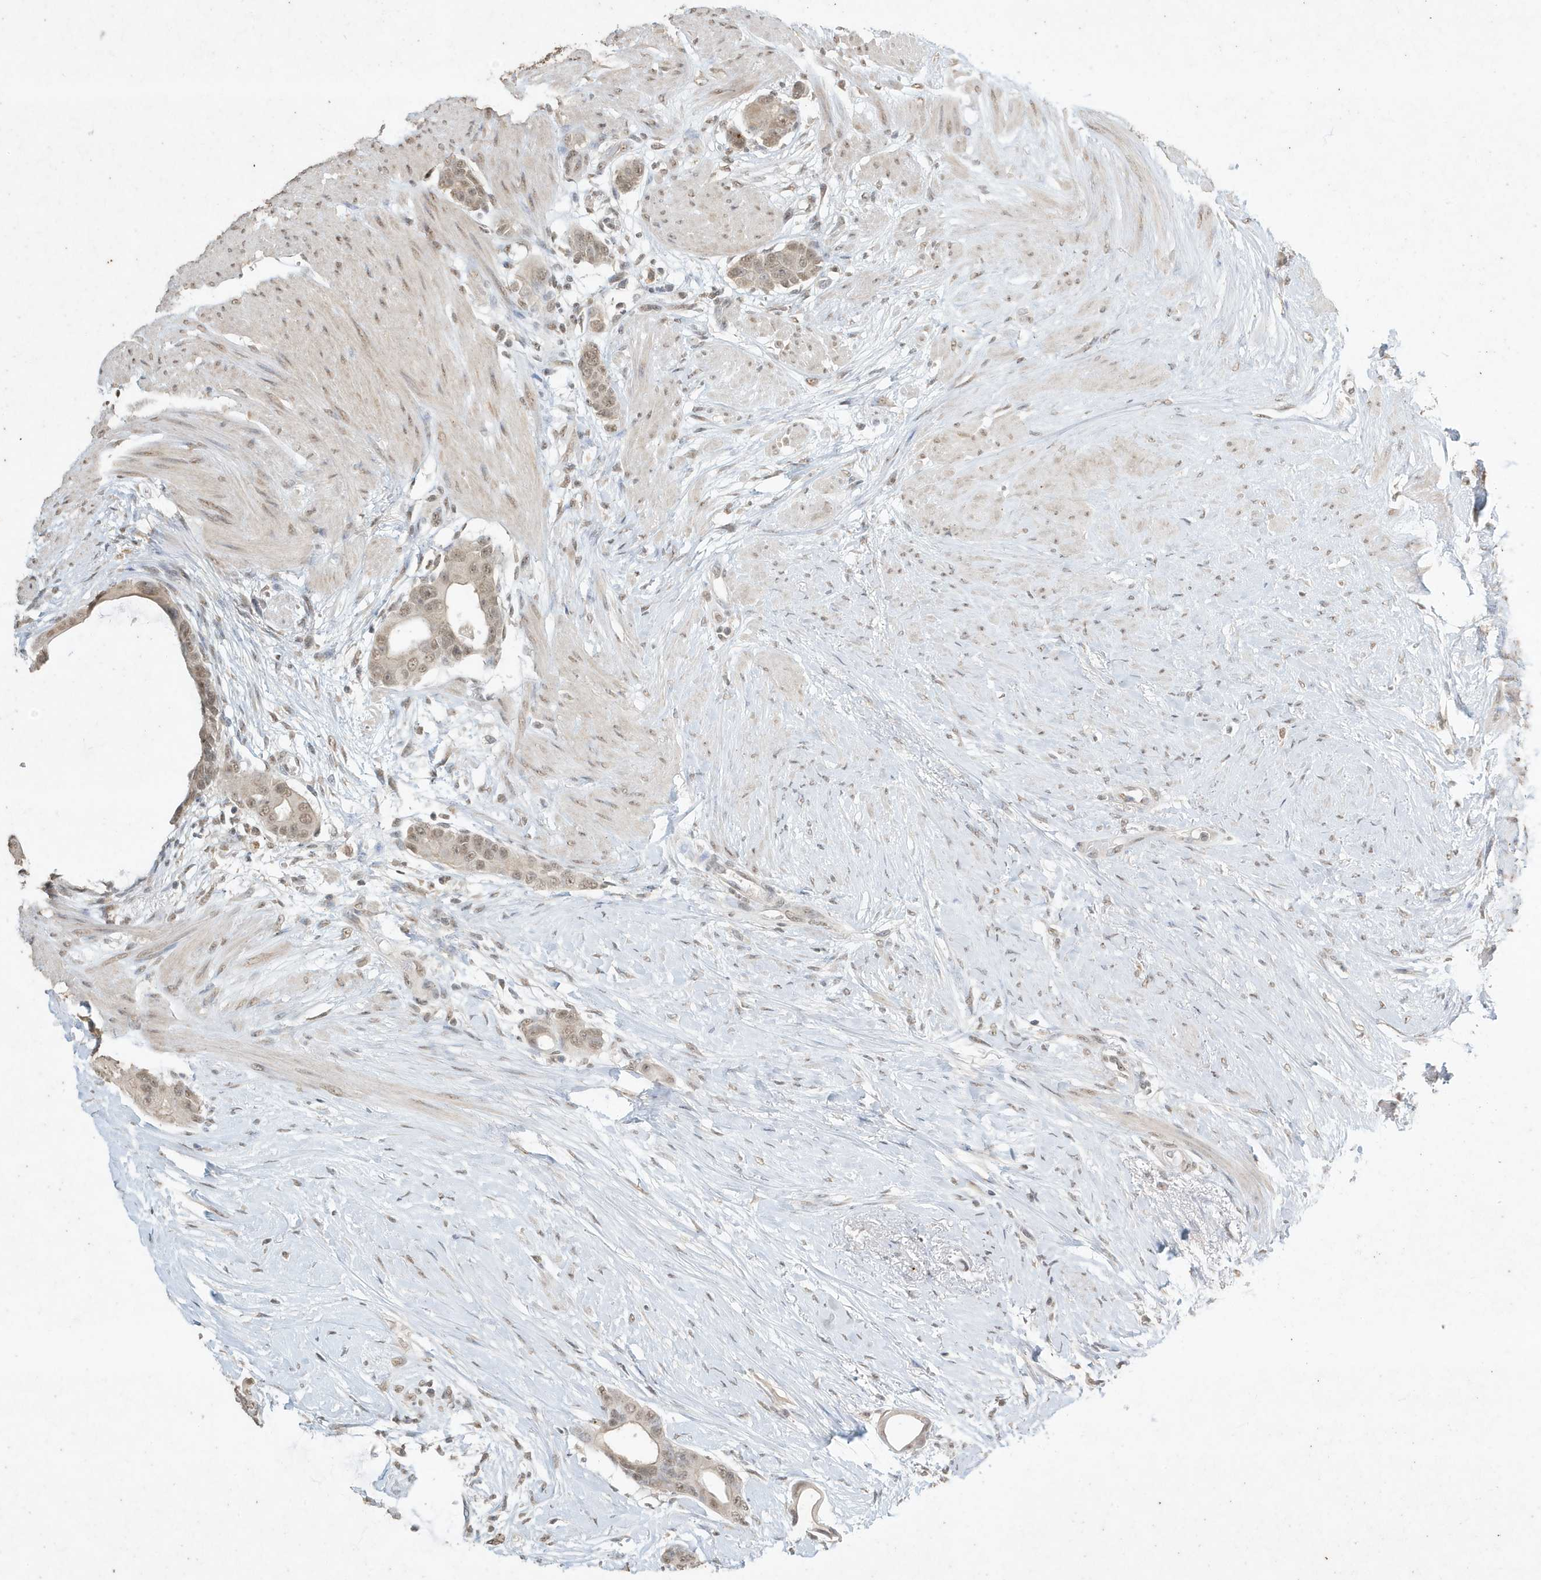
{"staining": {"intensity": "weak", "quantity": ">75%", "location": "nuclear"}, "tissue": "colorectal cancer", "cell_type": "Tumor cells", "image_type": "cancer", "snomed": [{"axis": "morphology", "description": "Adenocarcinoma, NOS"}, {"axis": "topography", "description": "Rectum"}], "caption": "Immunohistochemical staining of human adenocarcinoma (colorectal) reveals weak nuclear protein positivity in about >75% of tumor cells.", "gene": "DEFA1", "patient": {"sex": "male", "age": 51}}